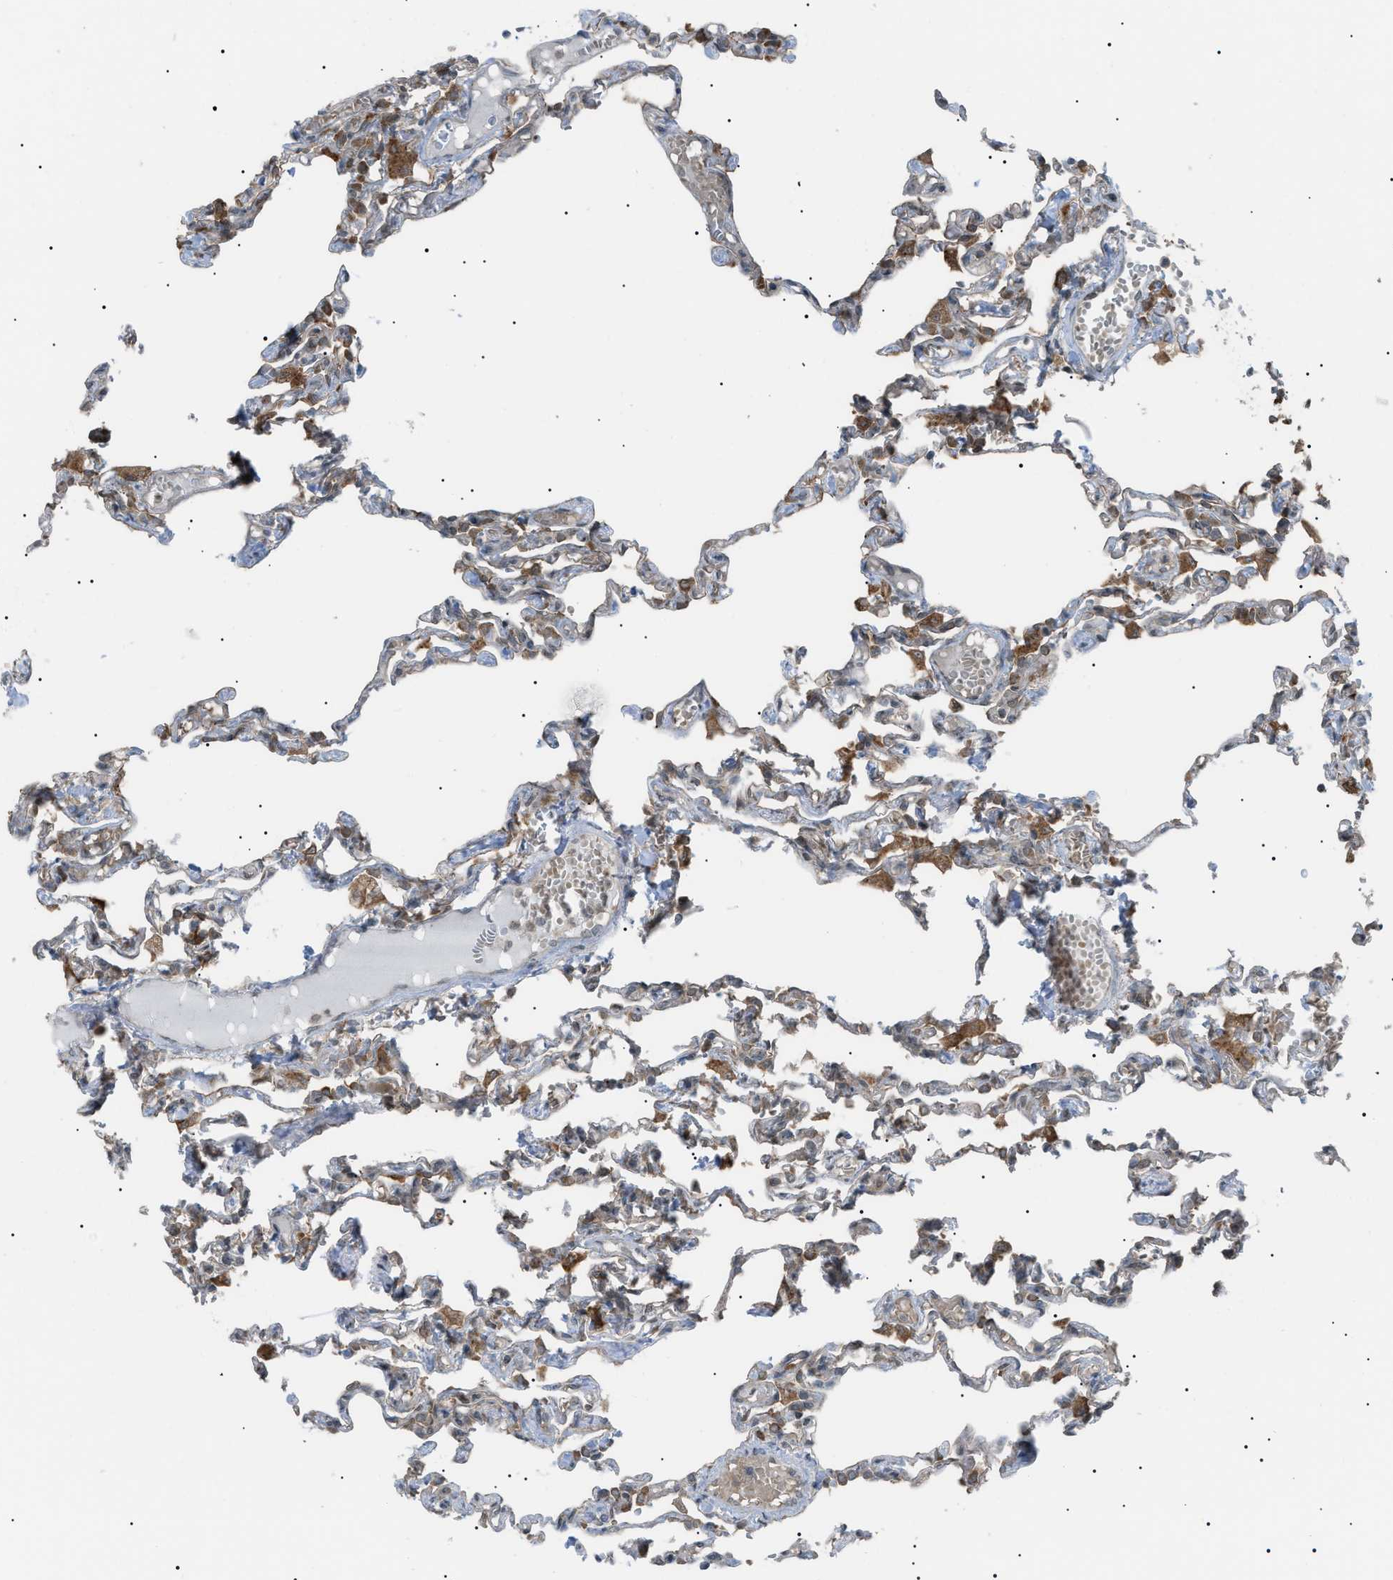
{"staining": {"intensity": "weak", "quantity": "25%-75%", "location": "cytoplasmic/membranous"}, "tissue": "lung", "cell_type": "Alveolar cells", "image_type": "normal", "snomed": [{"axis": "morphology", "description": "Normal tissue, NOS"}, {"axis": "topography", "description": "Lung"}], "caption": "Lung stained with IHC reveals weak cytoplasmic/membranous expression in approximately 25%-75% of alveolar cells.", "gene": "LPIN2", "patient": {"sex": "male", "age": 21}}